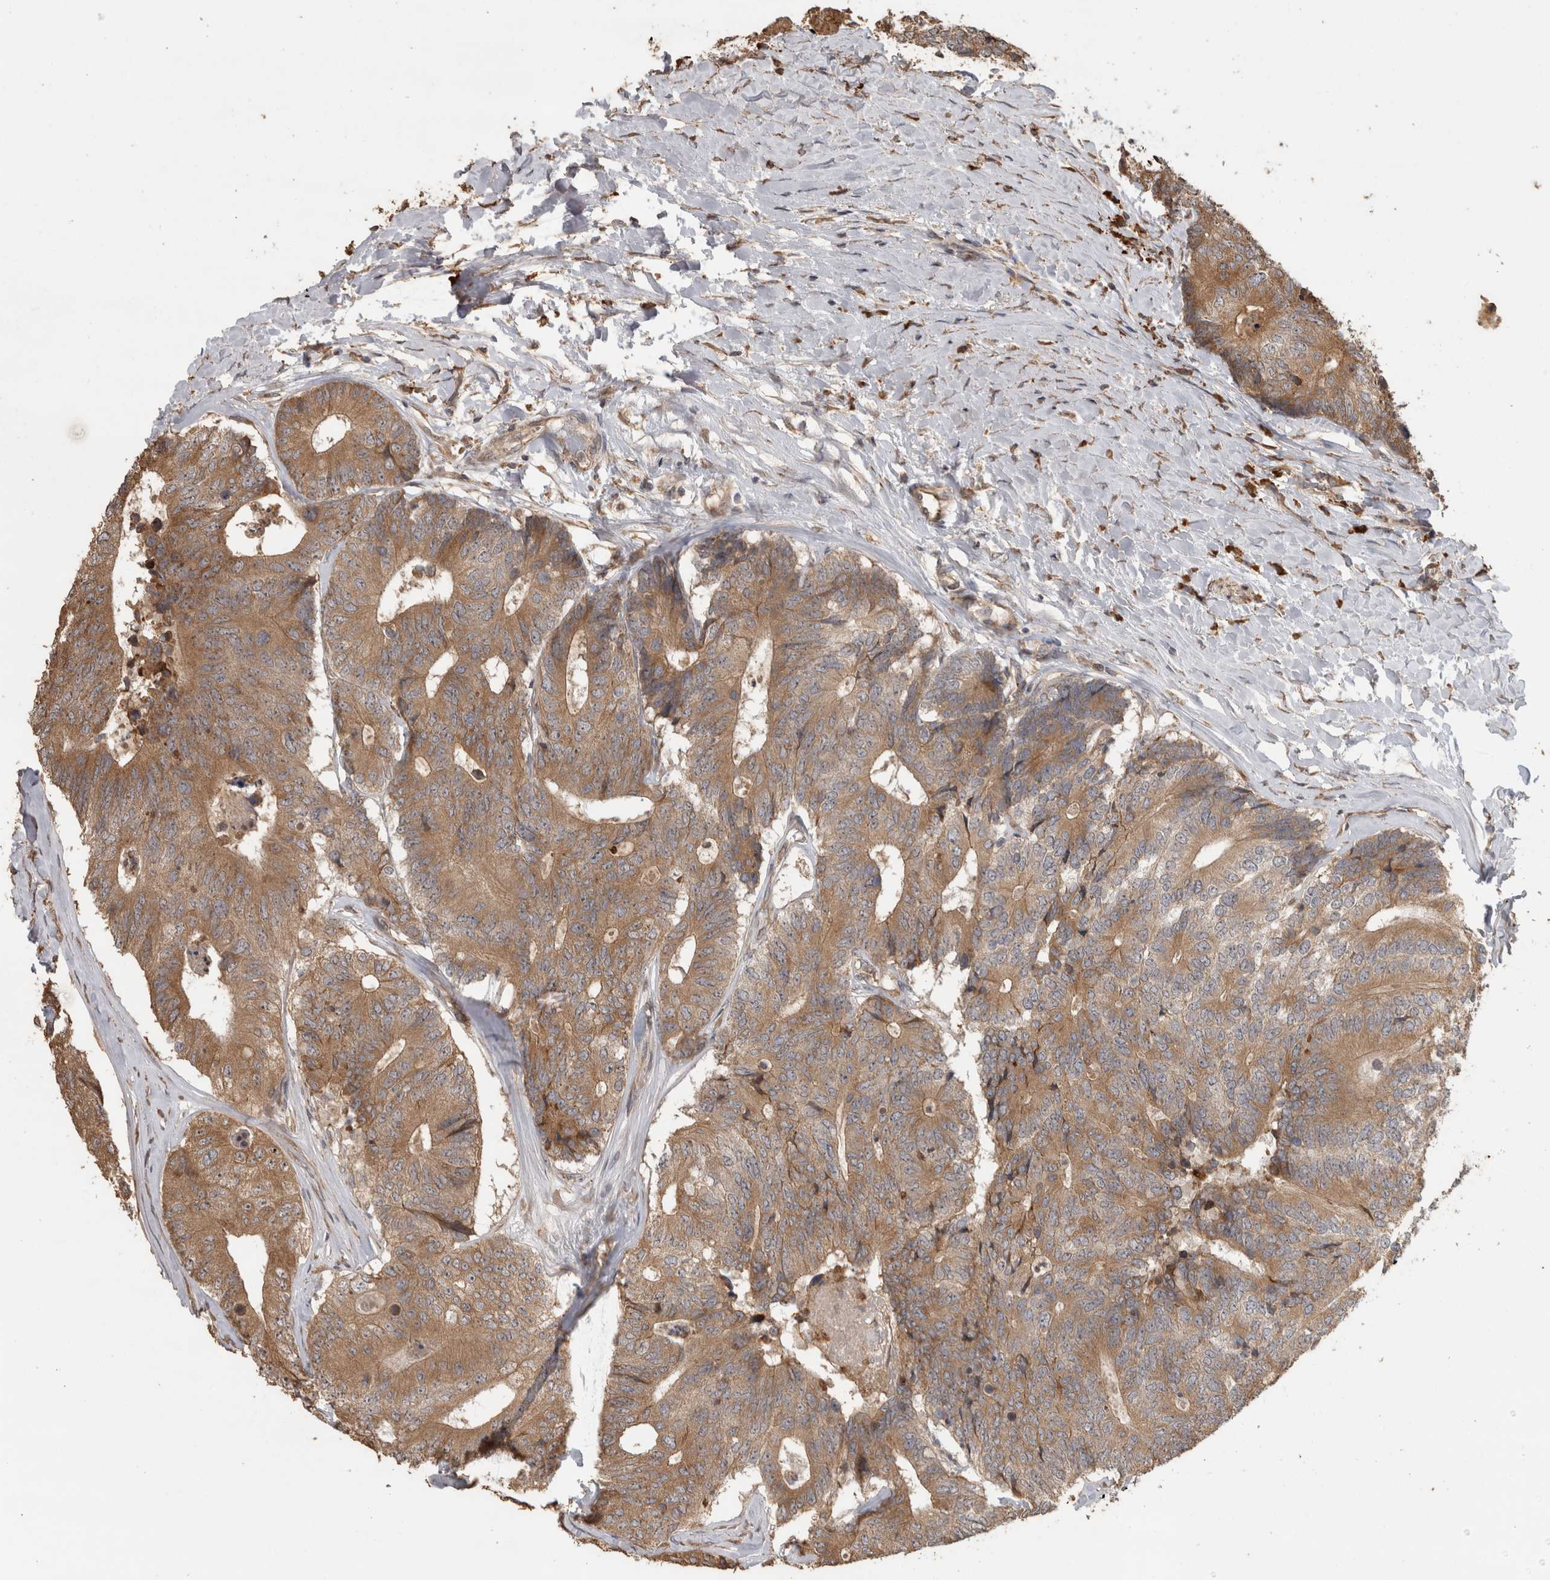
{"staining": {"intensity": "moderate", "quantity": ">75%", "location": "cytoplasmic/membranous"}, "tissue": "colorectal cancer", "cell_type": "Tumor cells", "image_type": "cancer", "snomed": [{"axis": "morphology", "description": "Adenocarcinoma, NOS"}, {"axis": "topography", "description": "Colon"}], "caption": "Tumor cells exhibit medium levels of moderate cytoplasmic/membranous positivity in about >75% of cells in colorectal cancer (adenocarcinoma). (Brightfield microscopy of DAB IHC at high magnification).", "gene": "TBCE", "patient": {"sex": "female", "age": 67}}